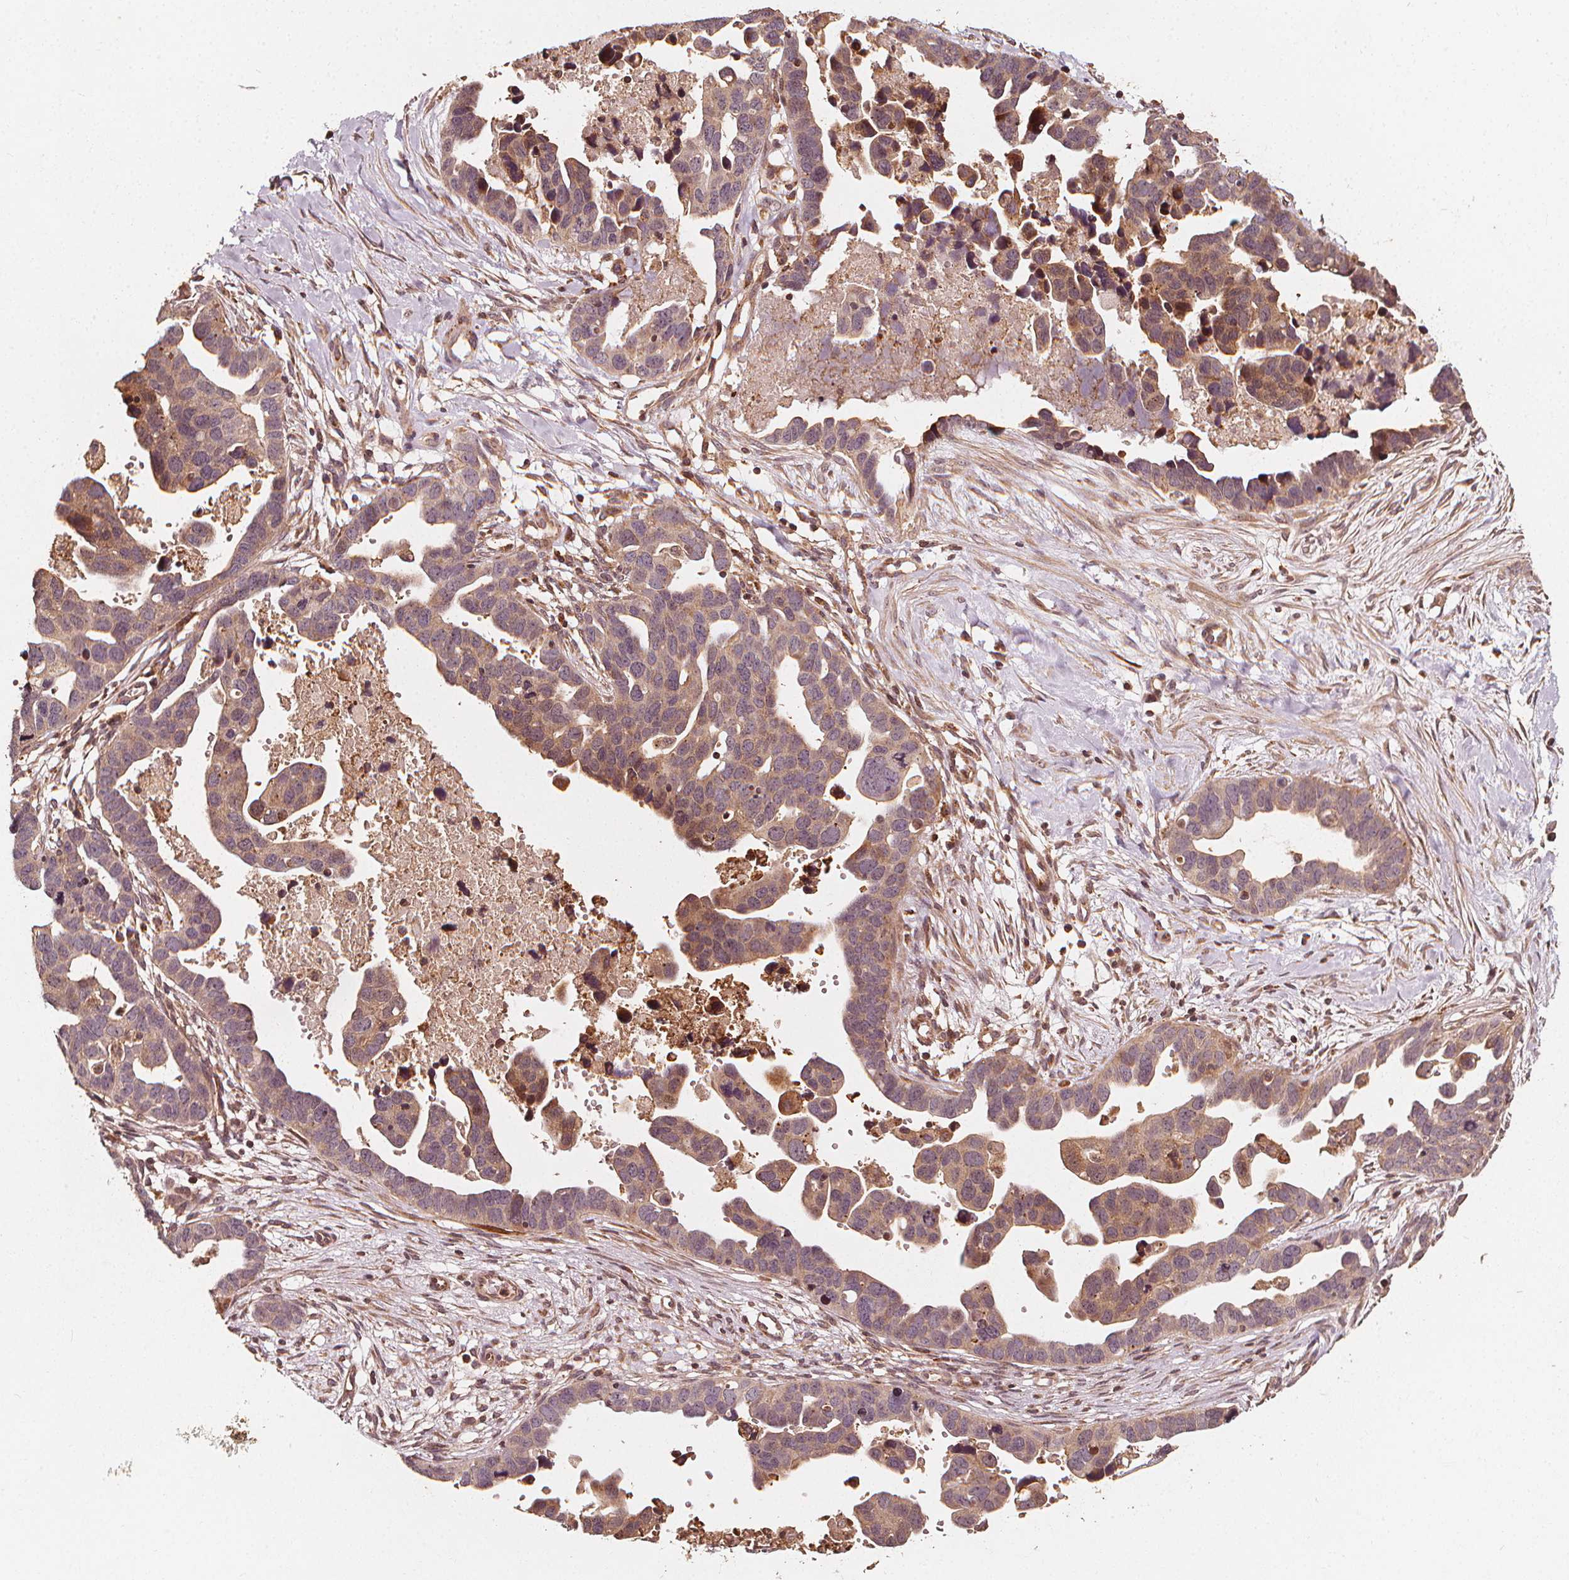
{"staining": {"intensity": "weak", "quantity": ">75%", "location": "cytoplasmic/membranous"}, "tissue": "ovarian cancer", "cell_type": "Tumor cells", "image_type": "cancer", "snomed": [{"axis": "morphology", "description": "Cystadenocarcinoma, serous, NOS"}, {"axis": "topography", "description": "Ovary"}], "caption": "Ovarian serous cystadenocarcinoma tissue shows weak cytoplasmic/membranous positivity in about >75% of tumor cells", "gene": "NPC1", "patient": {"sex": "female", "age": 54}}